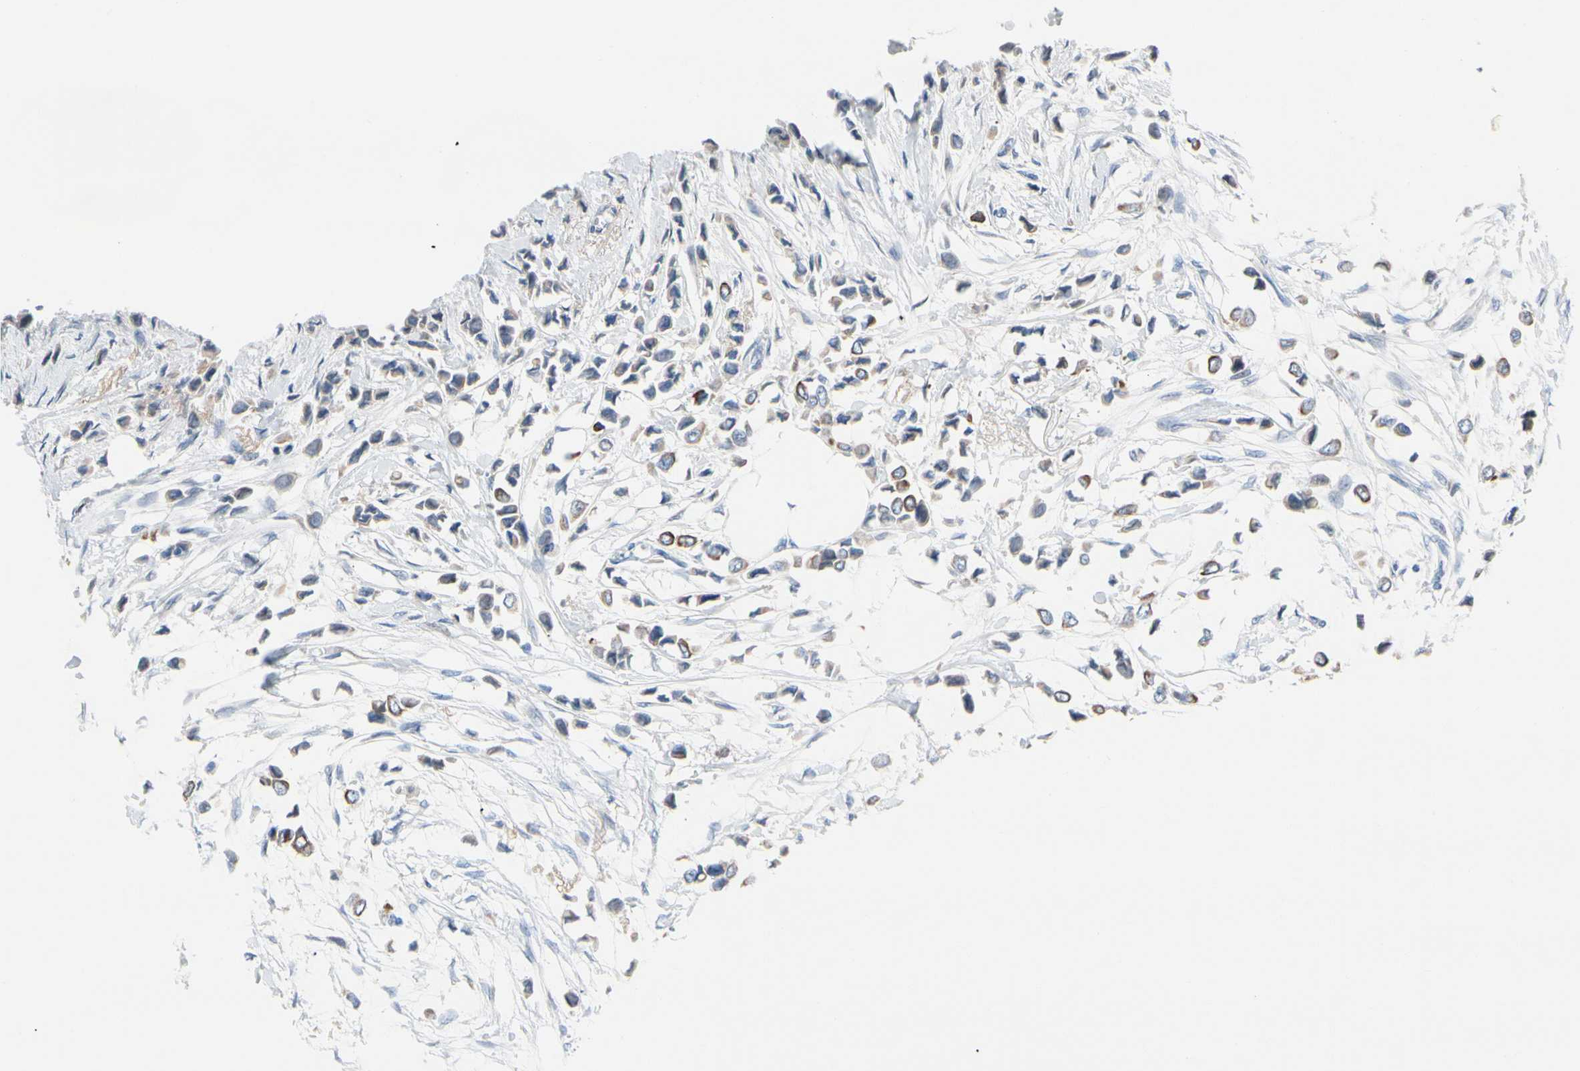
{"staining": {"intensity": "moderate", "quantity": "<25%", "location": "cytoplasmic/membranous"}, "tissue": "breast cancer", "cell_type": "Tumor cells", "image_type": "cancer", "snomed": [{"axis": "morphology", "description": "Lobular carcinoma"}, {"axis": "topography", "description": "Breast"}], "caption": "Human breast lobular carcinoma stained with a protein marker demonstrates moderate staining in tumor cells.", "gene": "ZNF132", "patient": {"sex": "female", "age": 51}}